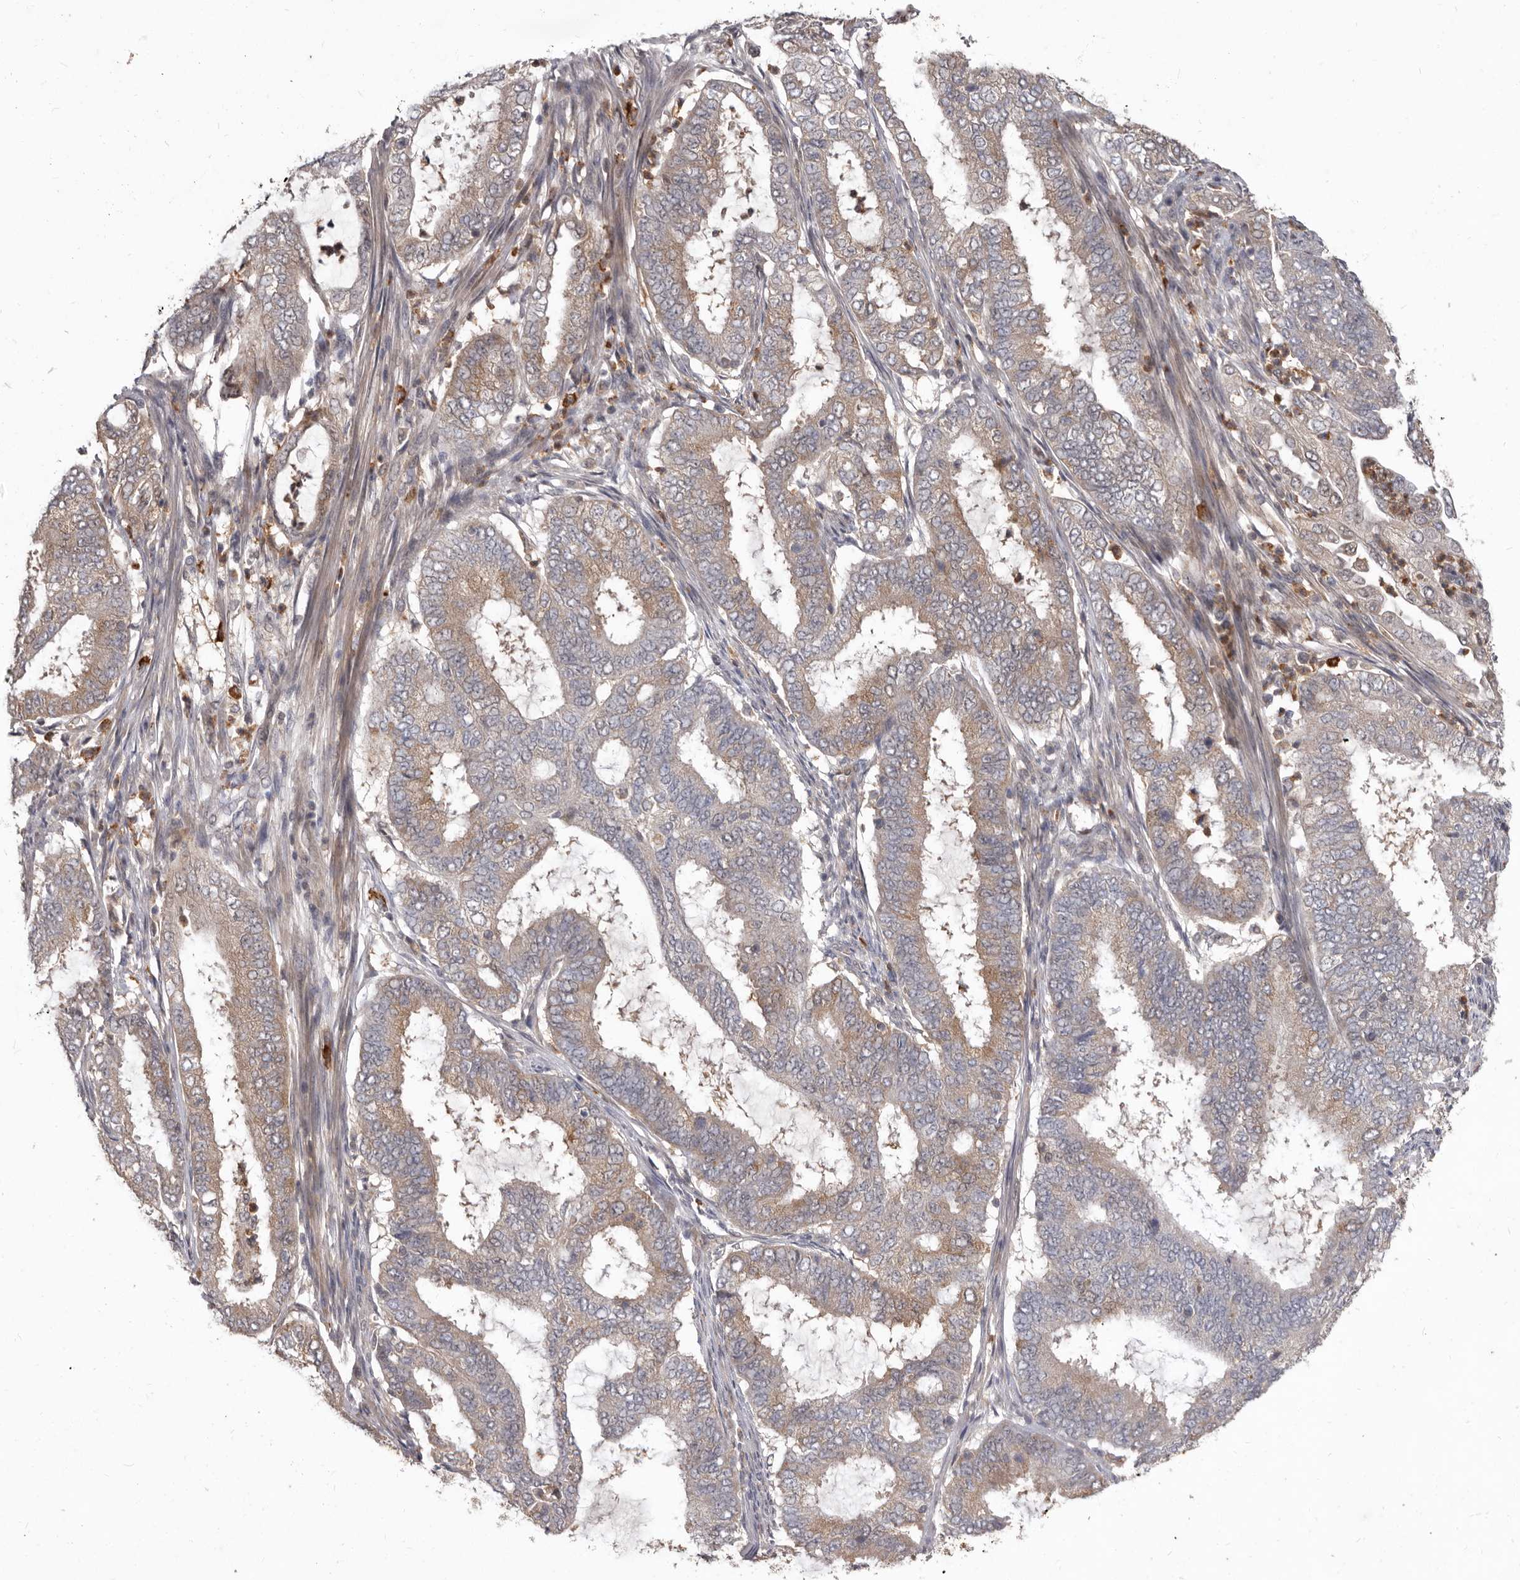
{"staining": {"intensity": "weak", "quantity": "25%-75%", "location": "cytoplasmic/membranous"}, "tissue": "endometrial cancer", "cell_type": "Tumor cells", "image_type": "cancer", "snomed": [{"axis": "morphology", "description": "Adenocarcinoma, NOS"}, {"axis": "topography", "description": "Endometrium"}], "caption": "Endometrial cancer tissue reveals weak cytoplasmic/membranous staining in approximately 25%-75% of tumor cells", "gene": "ACLY", "patient": {"sex": "female", "age": 51}}